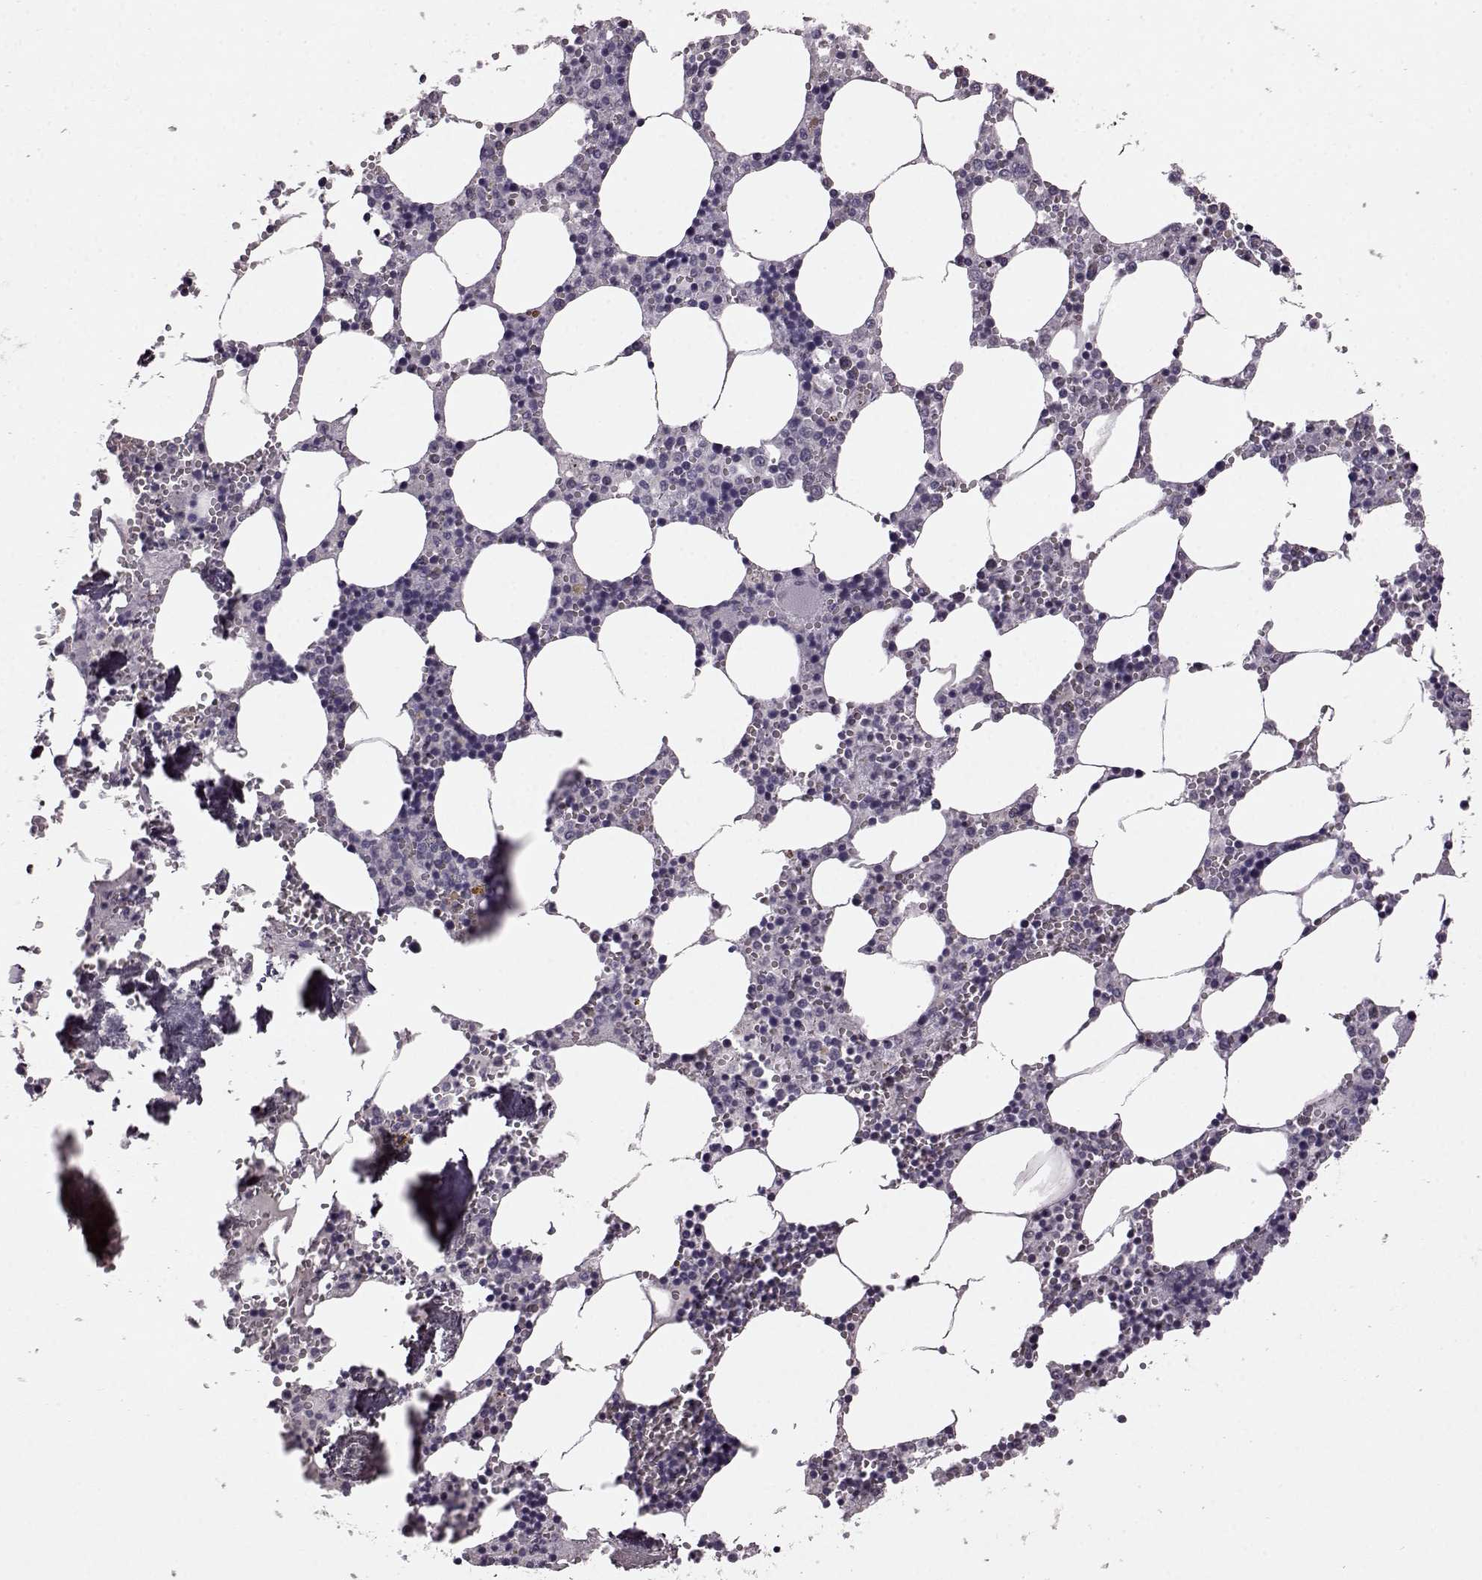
{"staining": {"intensity": "negative", "quantity": "none", "location": "none"}, "tissue": "bone marrow", "cell_type": "Hematopoietic cells", "image_type": "normal", "snomed": [{"axis": "morphology", "description": "Normal tissue, NOS"}, {"axis": "topography", "description": "Bone marrow"}], "caption": "DAB immunohistochemical staining of unremarkable bone marrow exhibits no significant expression in hematopoietic cells. (Brightfield microscopy of DAB immunohistochemistry (IHC) at high magnification).", "gene": "GRK1", "patient": {"sex": "male", "age": 54}}